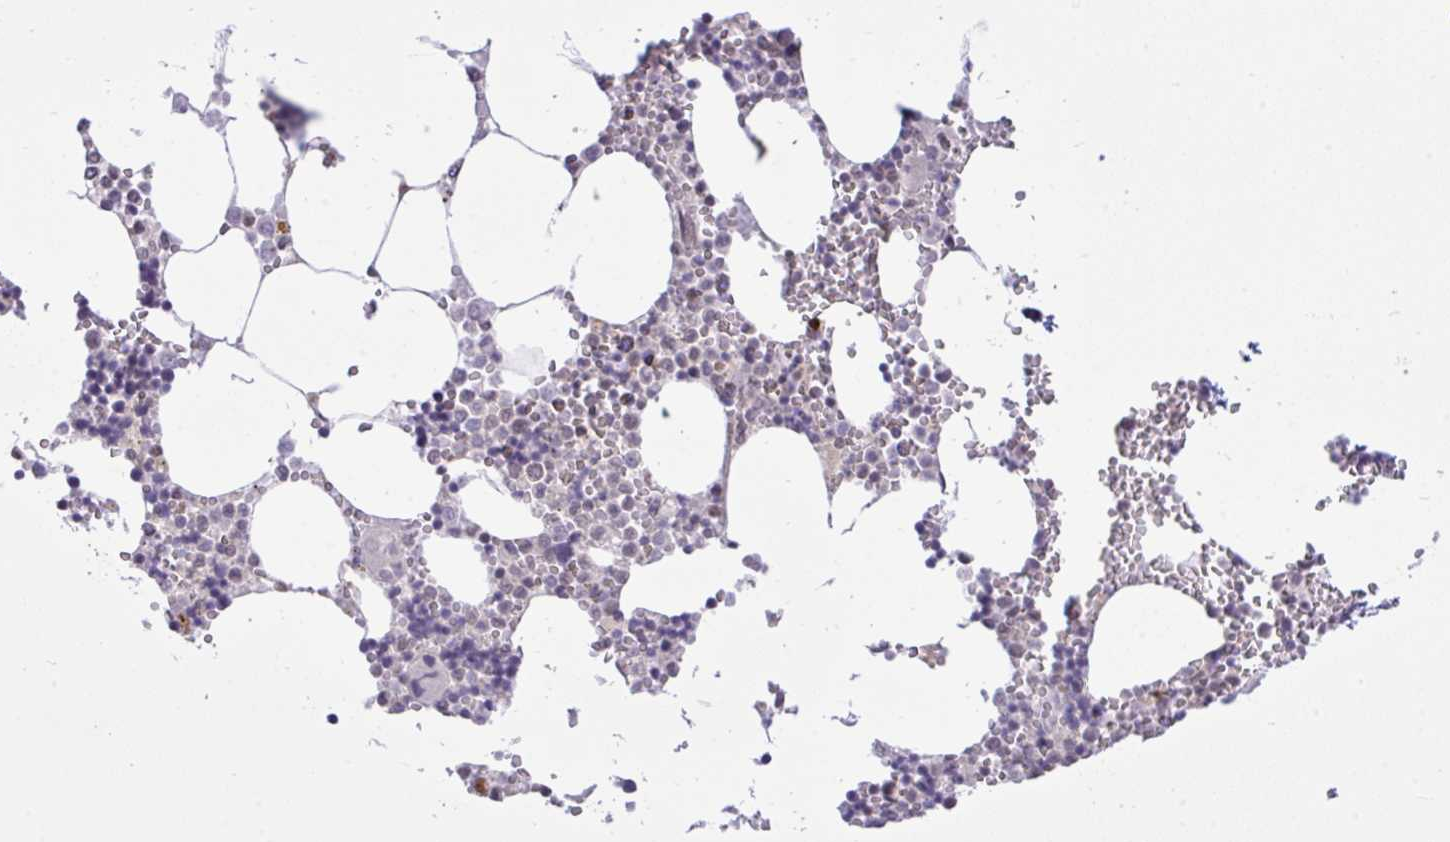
{"staining": {"intensity": "moderate", "quantity": "<25%", "location": "cytoplasmic/membranous"}, "tissue": "bone marrow", "cell_type": "Hematopoietic cells", "image_type": "normal", "snomed": [{"axis": "morphology", "description": "Normal tissue, NOS"}, {"axis": "topography", "description": "Bone marrow"}], "caption": "An image of human bone marrow stained for a protein exhibits moderate cytoplasmic/membranous brown staining in hematopoietic cells. The staining is performed using DAB (3,3'-diaminobenzidine) brown chromogen to label protein expression. The nuclei are counter-stained blue using hematoxylin.", "gene": "CYP20A1", "patient": {"sex": "male", "age": 54}}